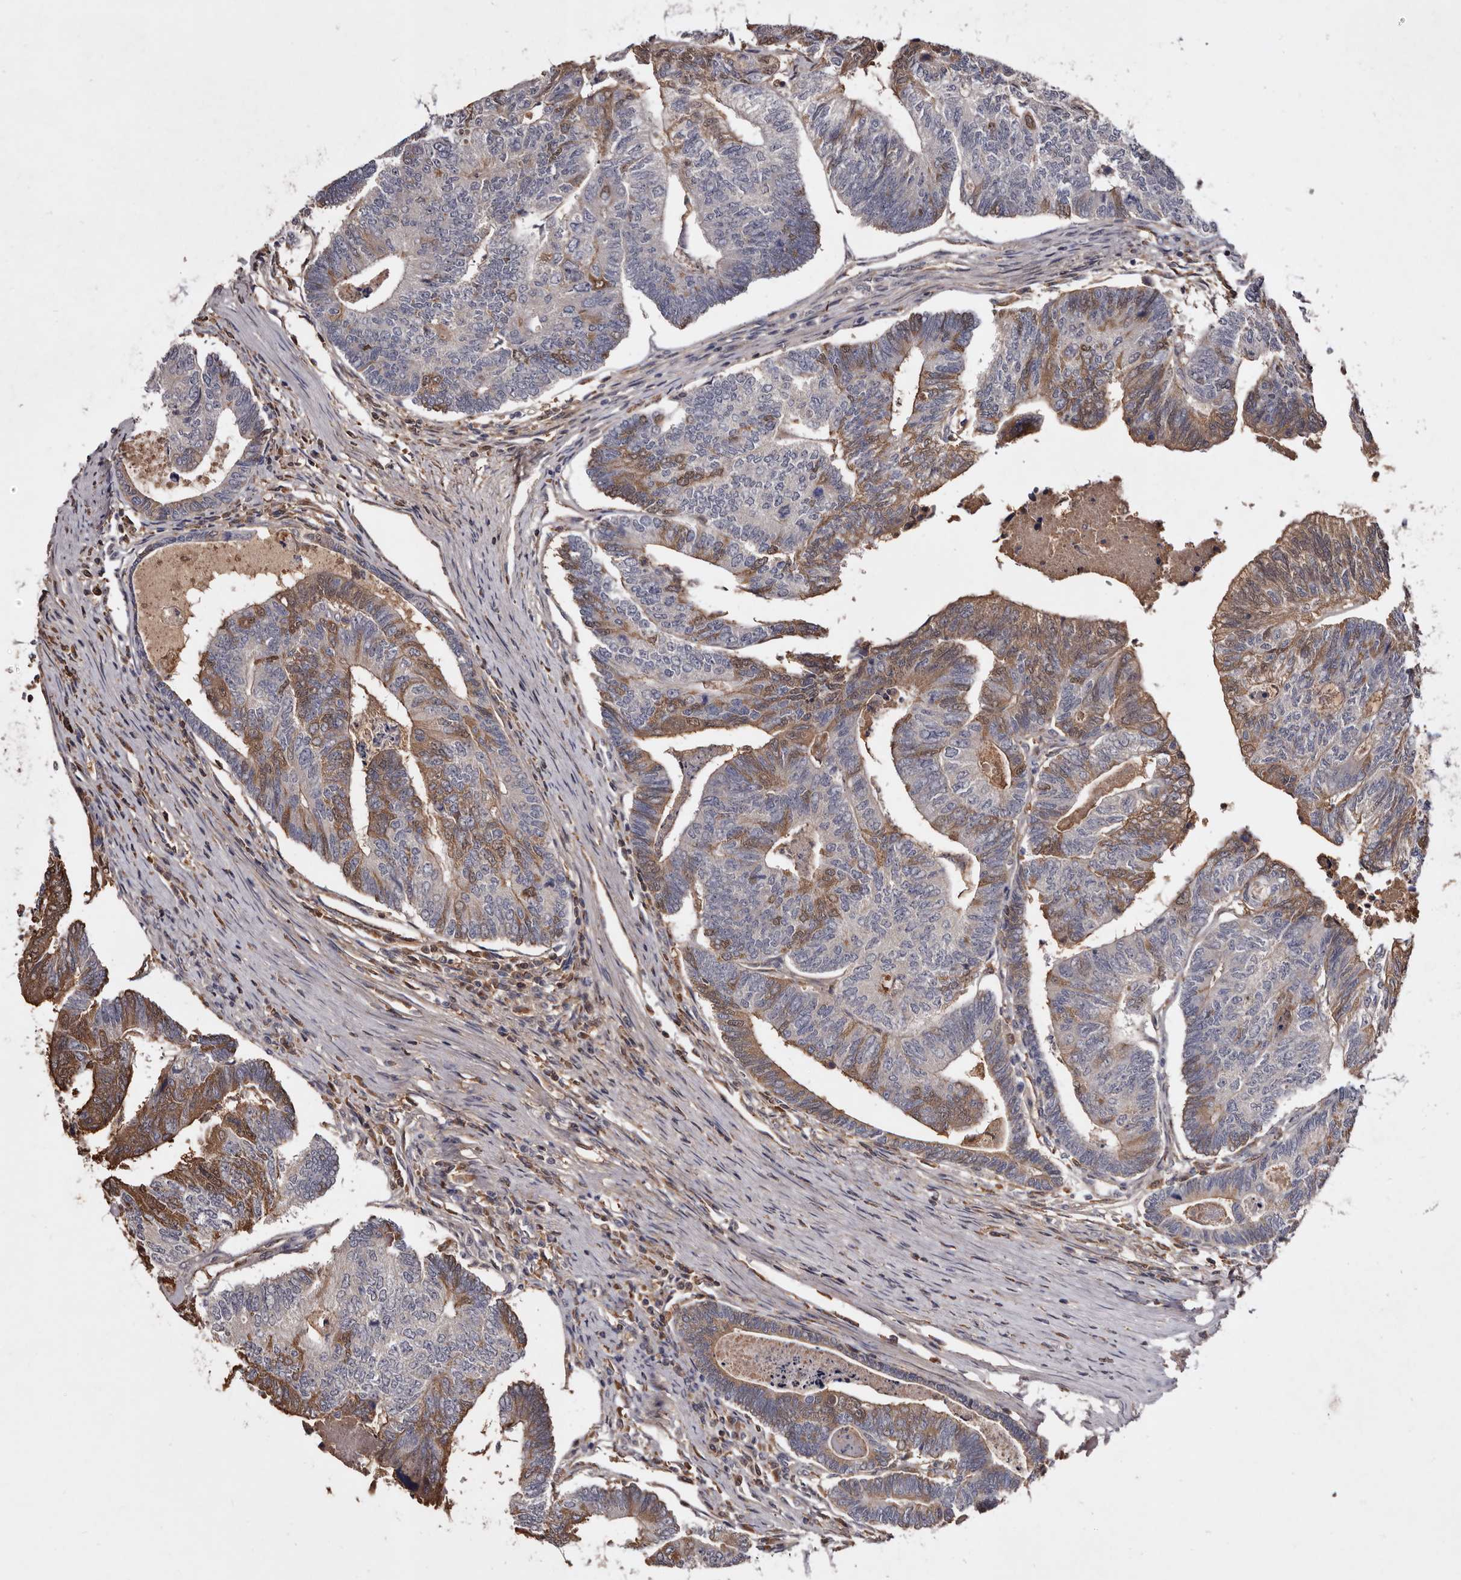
{"staining": {"intensity": "moderate", "quantity": "25%-75%", "location": "cytoplasmic/membranous"}, "tissue": "colorectal cancer", "cell_type": "Tumor cells", "image_type": "cancer", "snomed": [{"axis": "morphology", "description": "Adenocarcinoma, NOS"}, {"axis": "topography", "description": "Colon"}], "caption": "The immunohistochemical stain shows moderate cytoplasmic/membranous positivity in tumor cells of adenocarcinoma (colorectal) tissue.", "gene": "CYP1B1", "patient": {"sex": "female", "age": 67}}